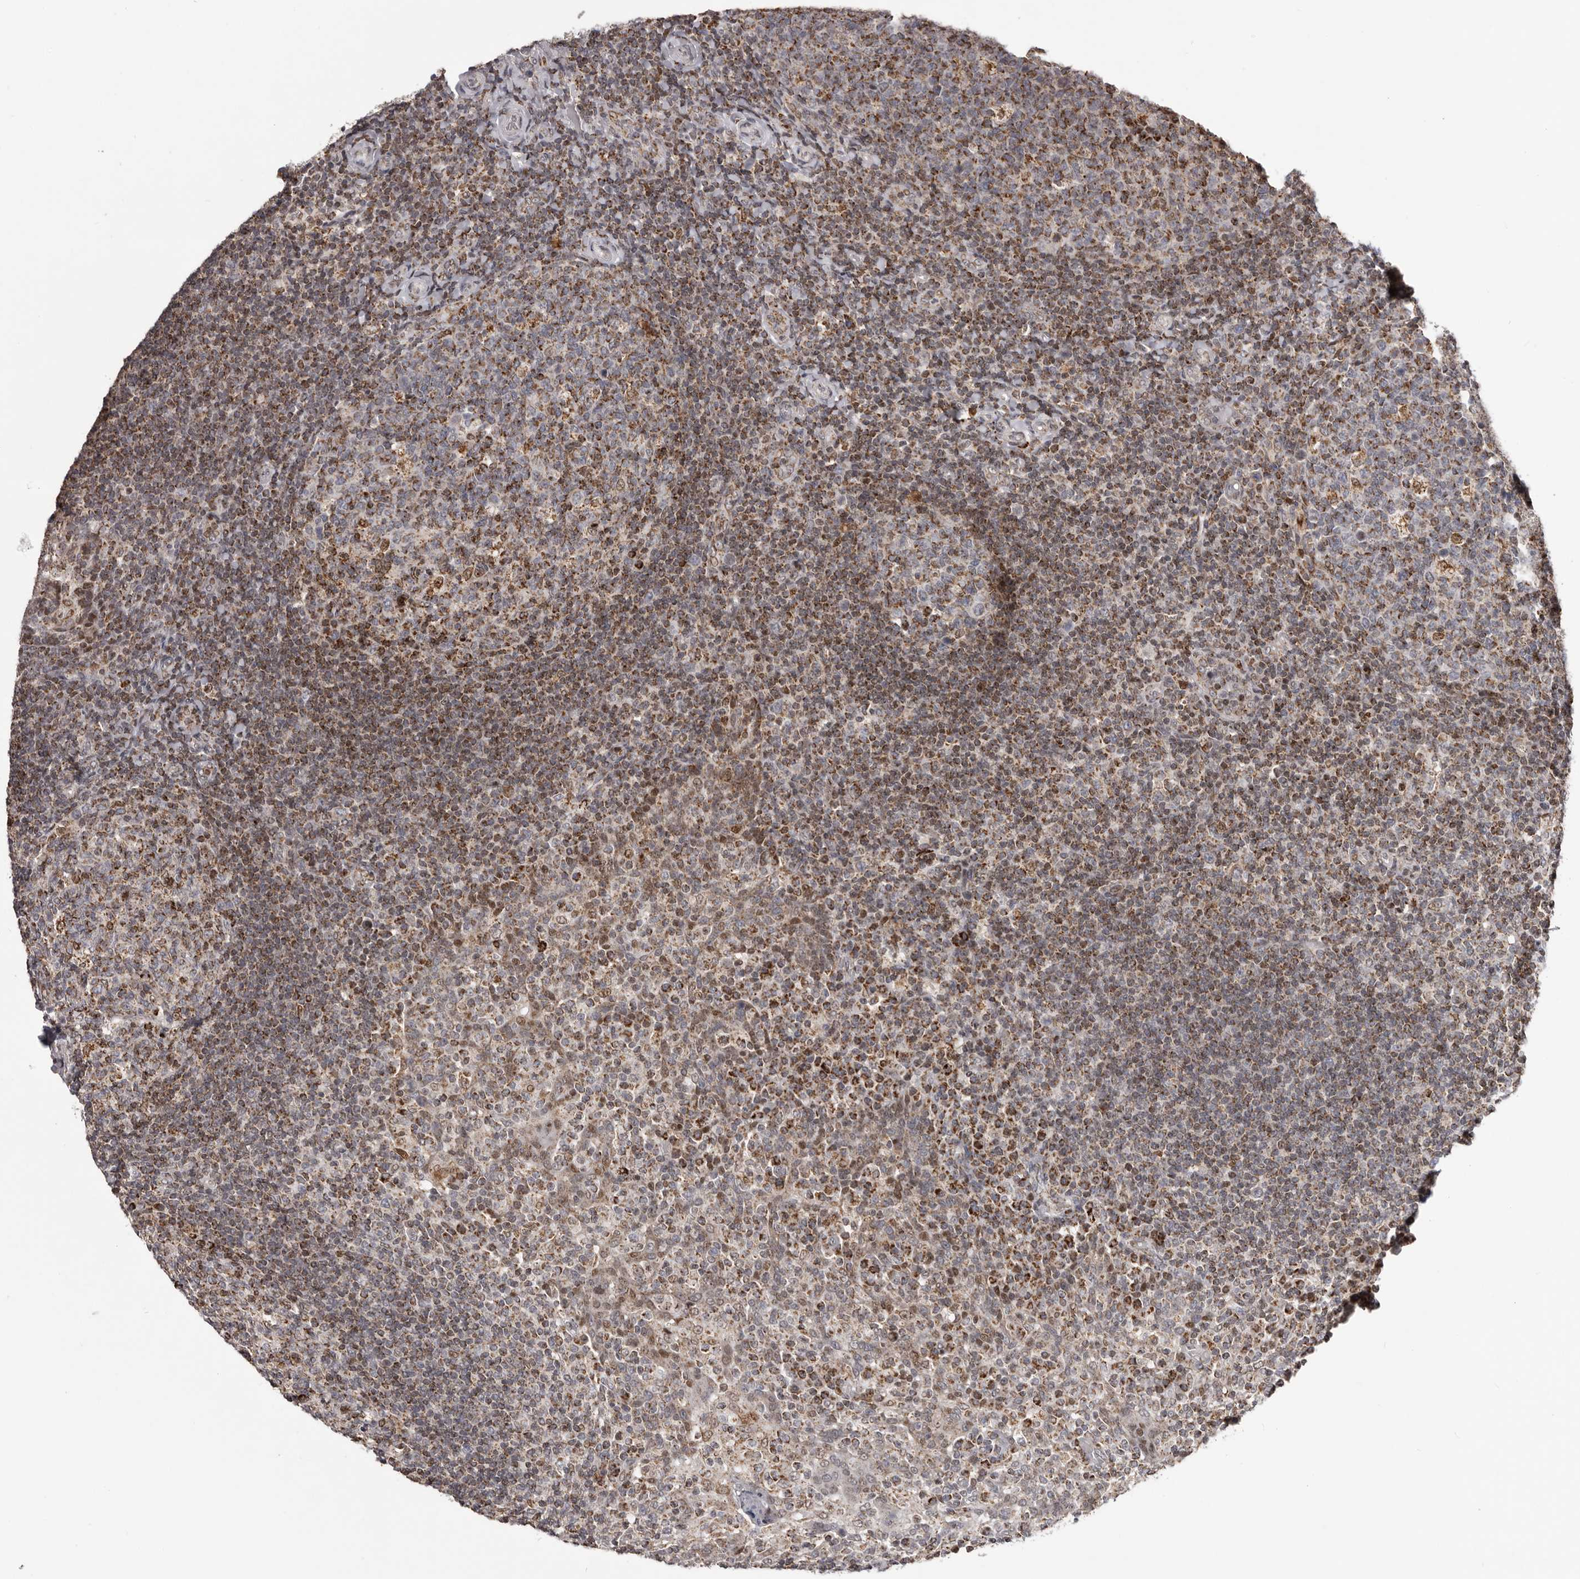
{"staining": {"intensity": "moderate", "quantity": "25%-75%", "location": "cytoplasmic/membranous"}, "tissue": "tonsil", "cell_type": "Germinal center cells", "image_type": "normal", "snomed": [{"axis": "morphology", "description": "Normal tissue, NOS"}, {"axis": "topography", "description": "Tonsil"}], "caption": "Germinal center cells display medium levels of moderate cytoplasmic/membranous expression in about 25%-75% of cells in unremarkable human tonsil.", "gene": "C17orf99", "patient": {"sex": "female", "age": 19}}